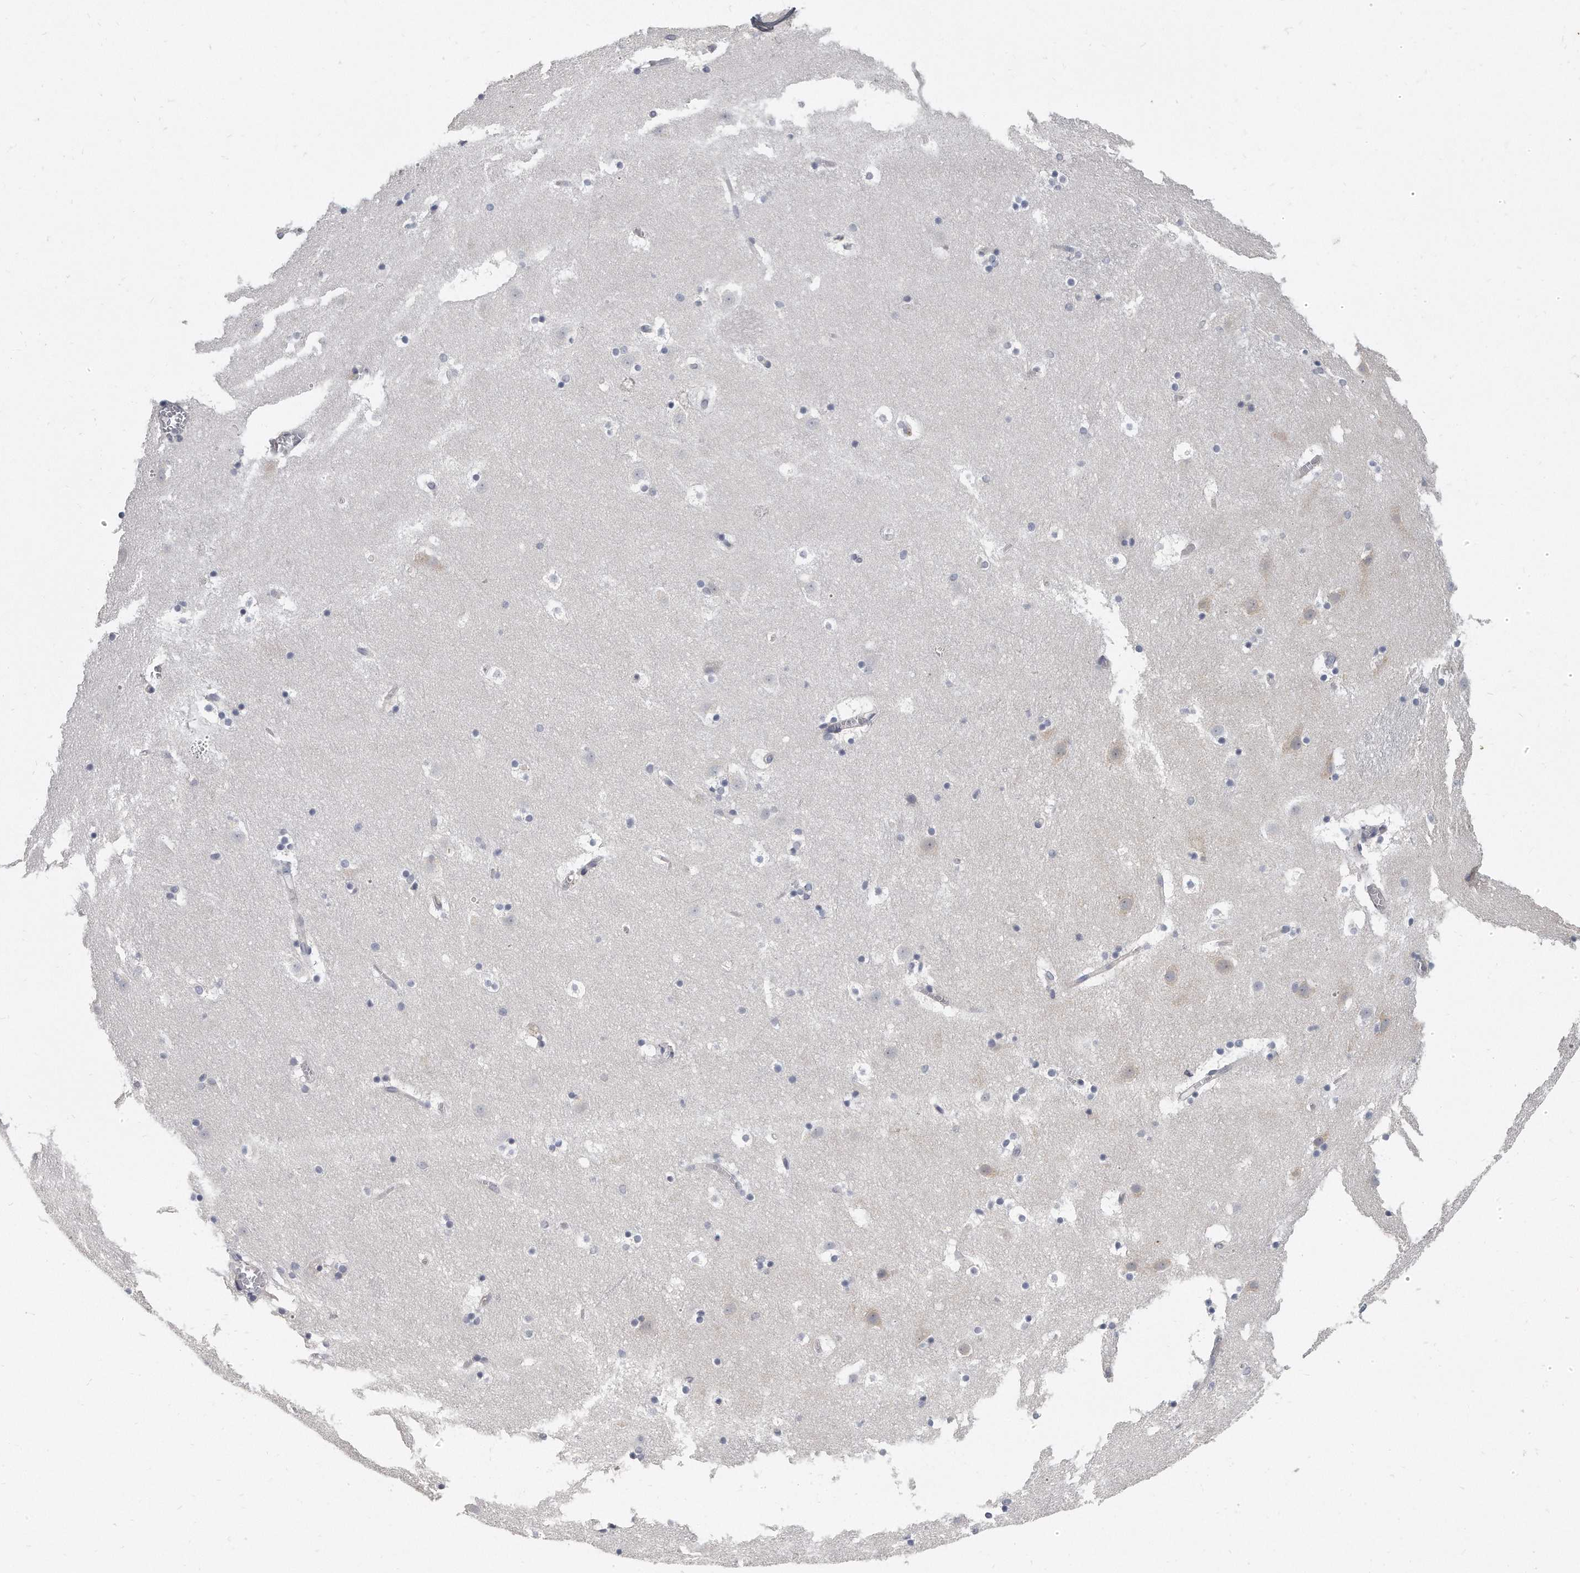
{"staining": {"intensity": "negative", "quantity": "none", "location": "none"}, "tissue": "caudate", "cell_type": "Glial cells", "image_type": "normal", "snomed": [{"axis": "morphology", "description": "Normal tissue, NOS"}, {"axis": "topography", "description": "Lateral ventricle wall"}], "caption": "Glial cells show no significant protein positivity in benign caudate.", "gene": "PLEKHA6", "patient": {"sex": "male", "age": 45}}